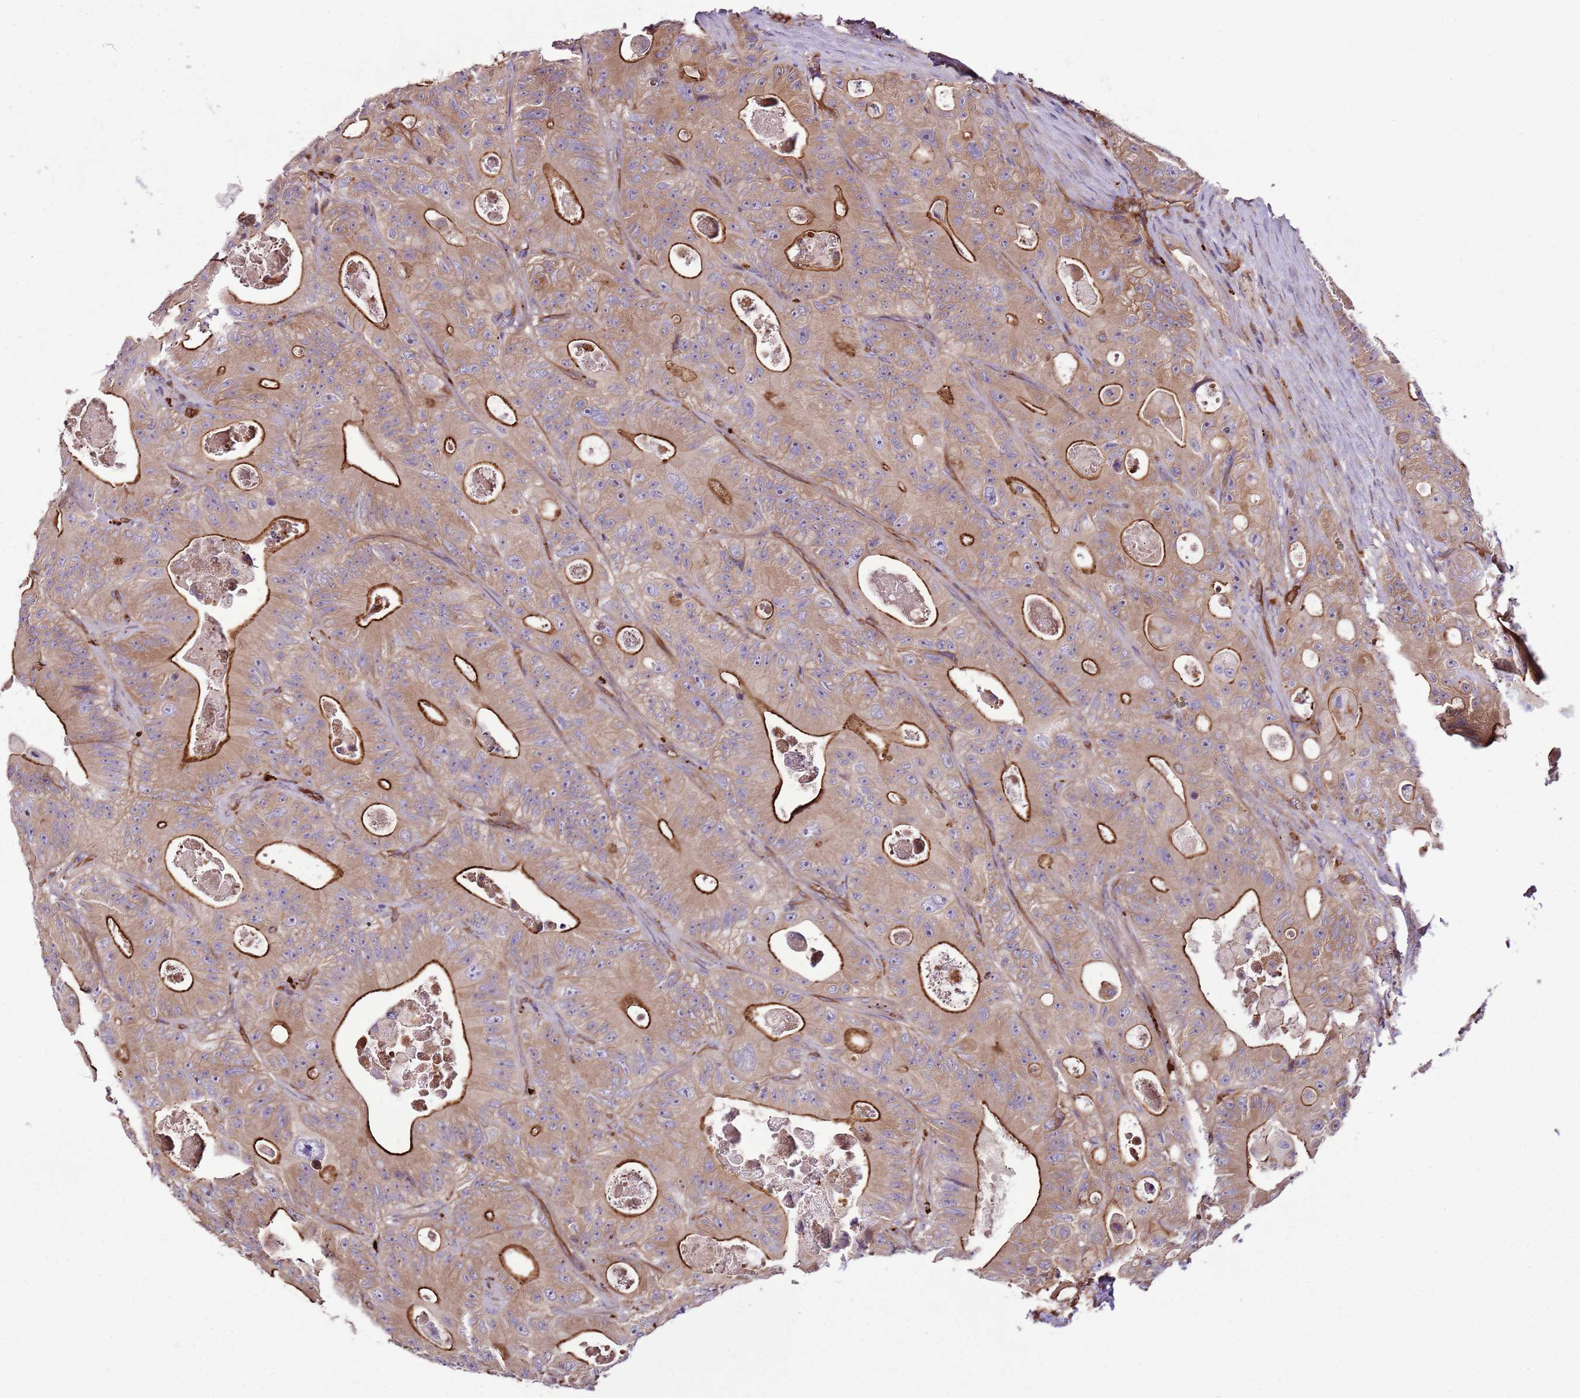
{"staining": {"intensity": "strong", "quantity": "25%-75%", "location": "cytoplasmic/membranous"}, "tissue": "colorectal cancer", "cell_type": "Tumor cells", "image_type": "cancer", "snomed": [{"axis": "morphology", "description": "Adenocarcinoma, NOS"}, {"axis": "topography", "description": "Colon"}], "caption": "Protein analysis of colorectal cancer tissue shows strong cytoplasmic/membranous positivity in approximately 25%-75% of tumor cells. (brown staining indicates protein expression, while blue staining denotes nuclei).", "gene": "ZNF827", "patient": {"sex": "female", "age": 46}}